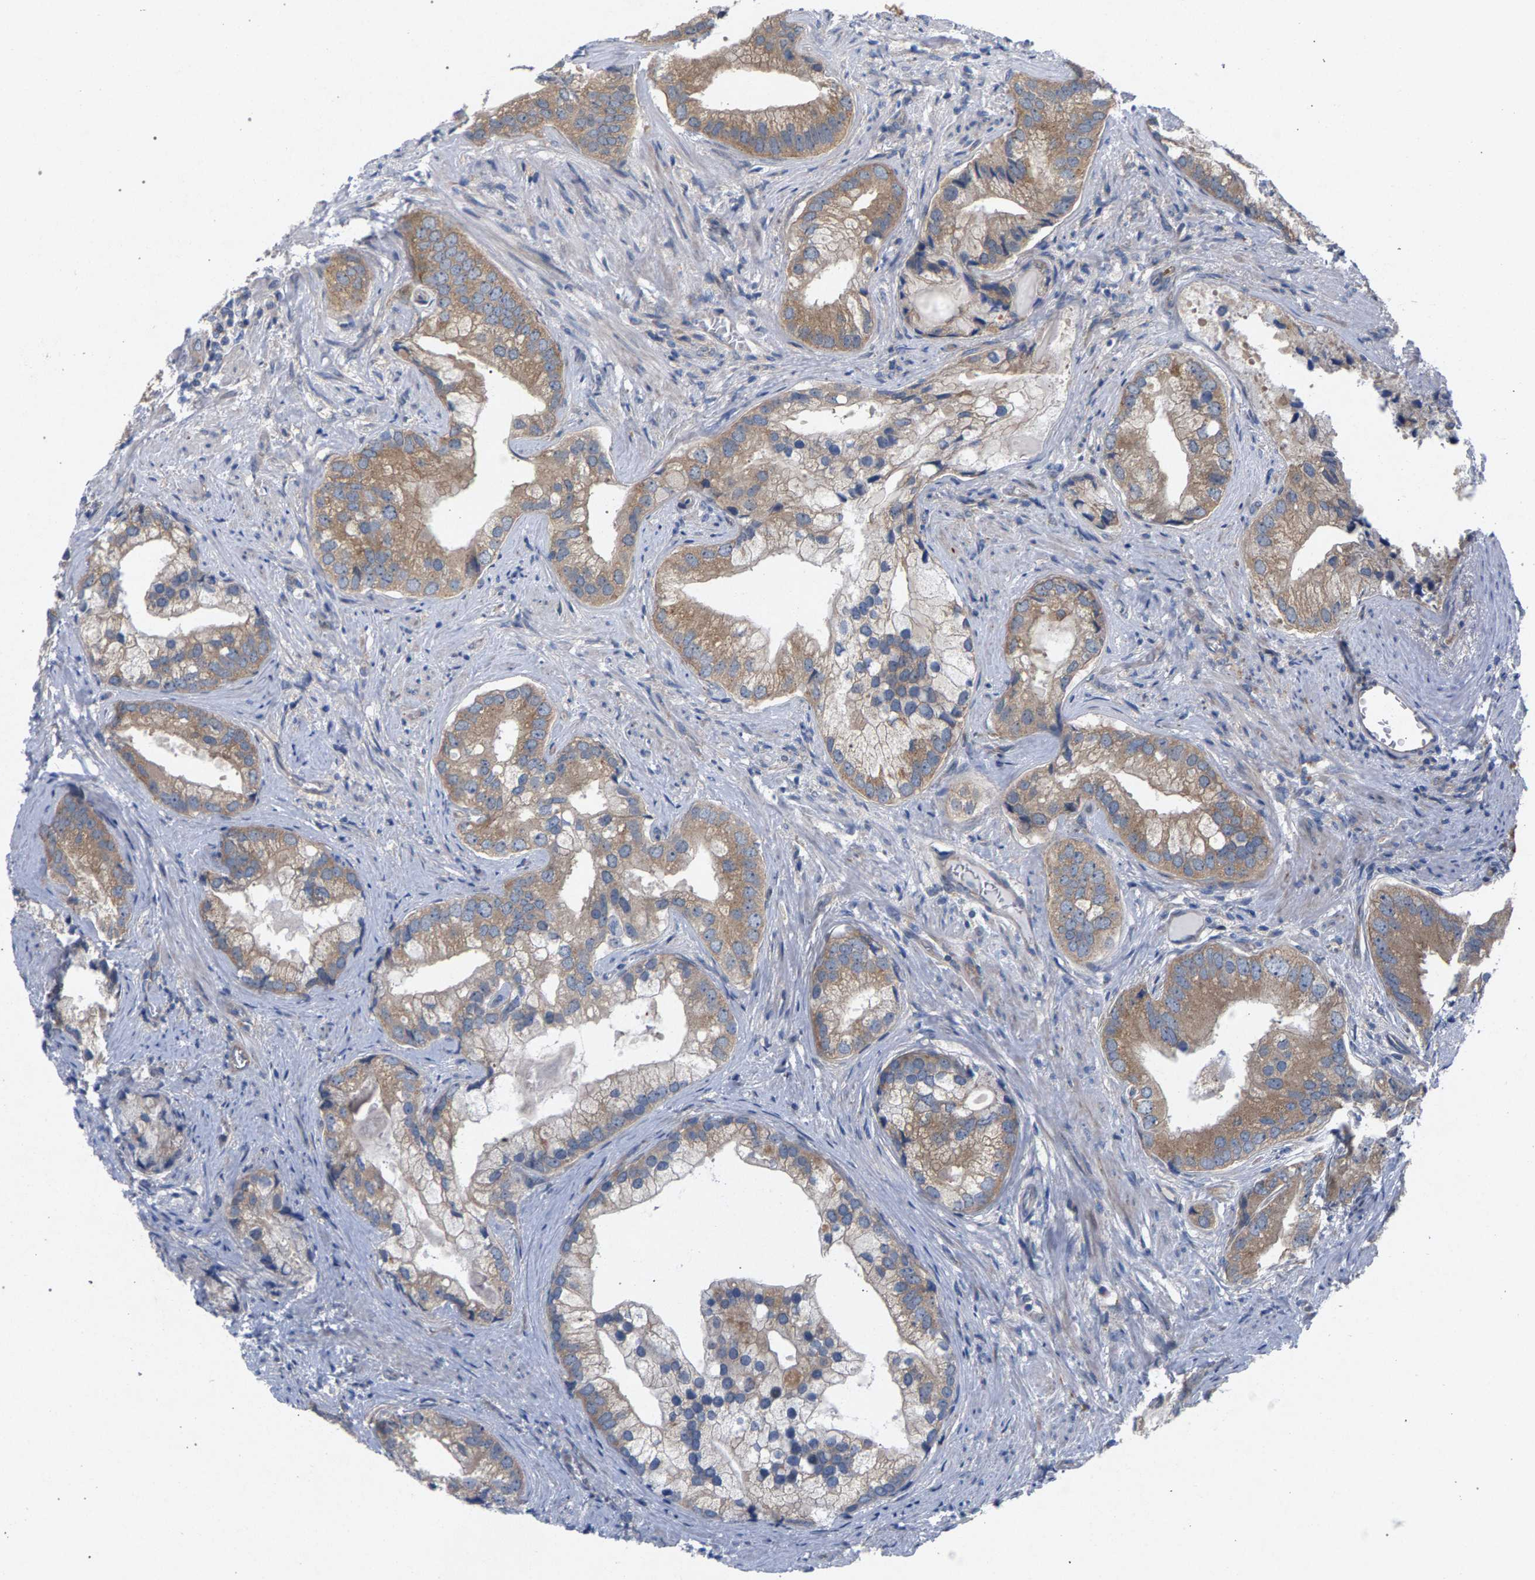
{"staining": {"intensity": "moderate", "quantity": ">75%", "location": "cytoplasmic/membranous"}, "tissue": "prostate cancer", "cell_type": "Tumor cells", "image_type": "cancer", "snomed": [{"axis": "morphology", "description": "Adenocarcinoma, Low grade"}, {"axis": "topography", "description": "Prostate"}], "caption": "Prostate cancer (adenocarcinoma (low-grade)) stained with a brown dye demonstrates moderate cytoplasmic/membranous positive expression in approximately >75% of tumor cells.", "gene": "MAMDC2", "patient": {"sex": "male", "age": 71}}